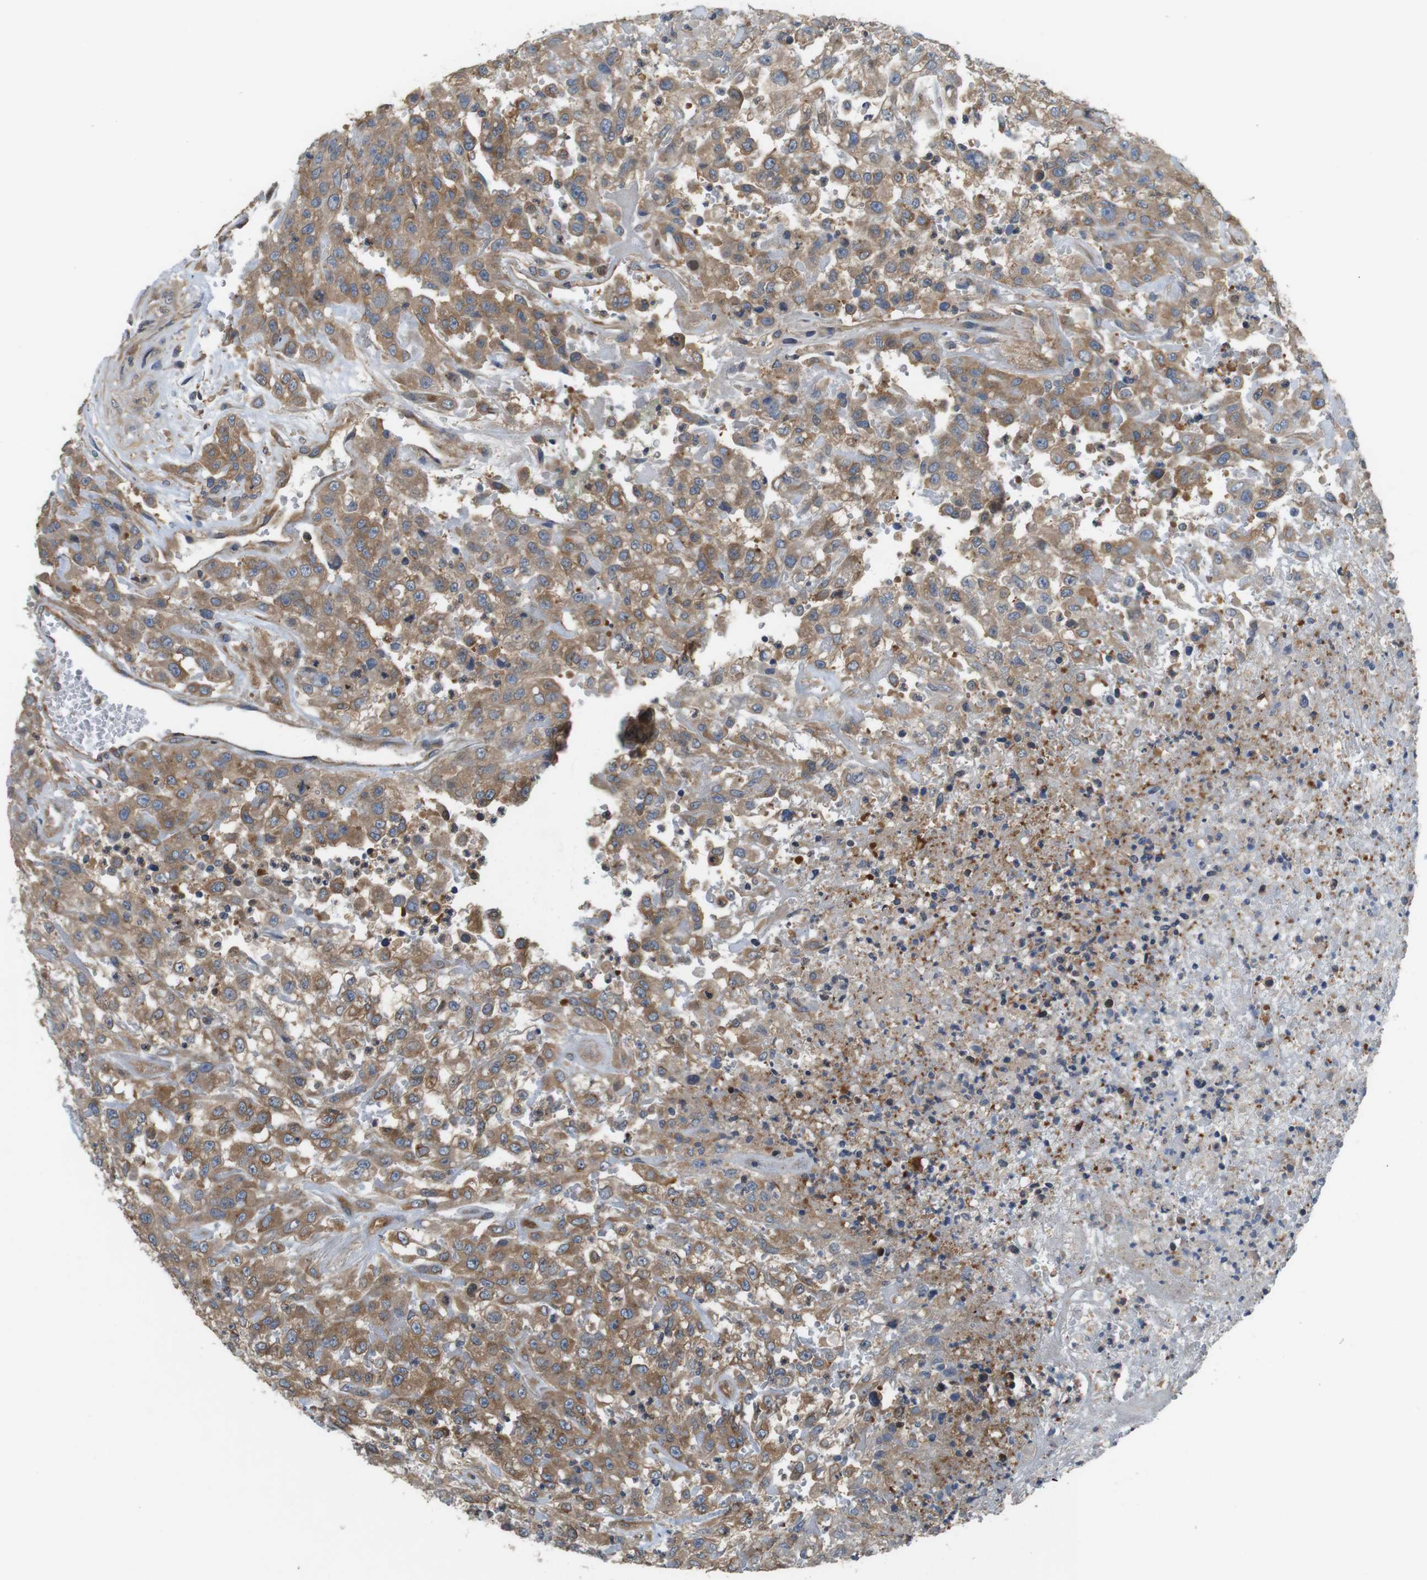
{"staining": {"intensity": "moderate", "quantity": ">75%", "location": "cytoplasmic/membranous"}, "tissue": "urothelial cancer", "cell_type": "Tumor cells", "image_type": "cancer", "snomed": [{"axis": "morphology", "description": "Urothelial carcinoma, High grade"}, {"axis": "topography", "description": "Urinary bladder"}], "caption": "There is medium levels of moderate cytoplasmic/membranous expression in tumor cells of urothelial cancer, as demonstrated by immunohistochemical staining (brown color).", "gene": "DCTN1", "patient": {"sex": "male", "age": 46}}